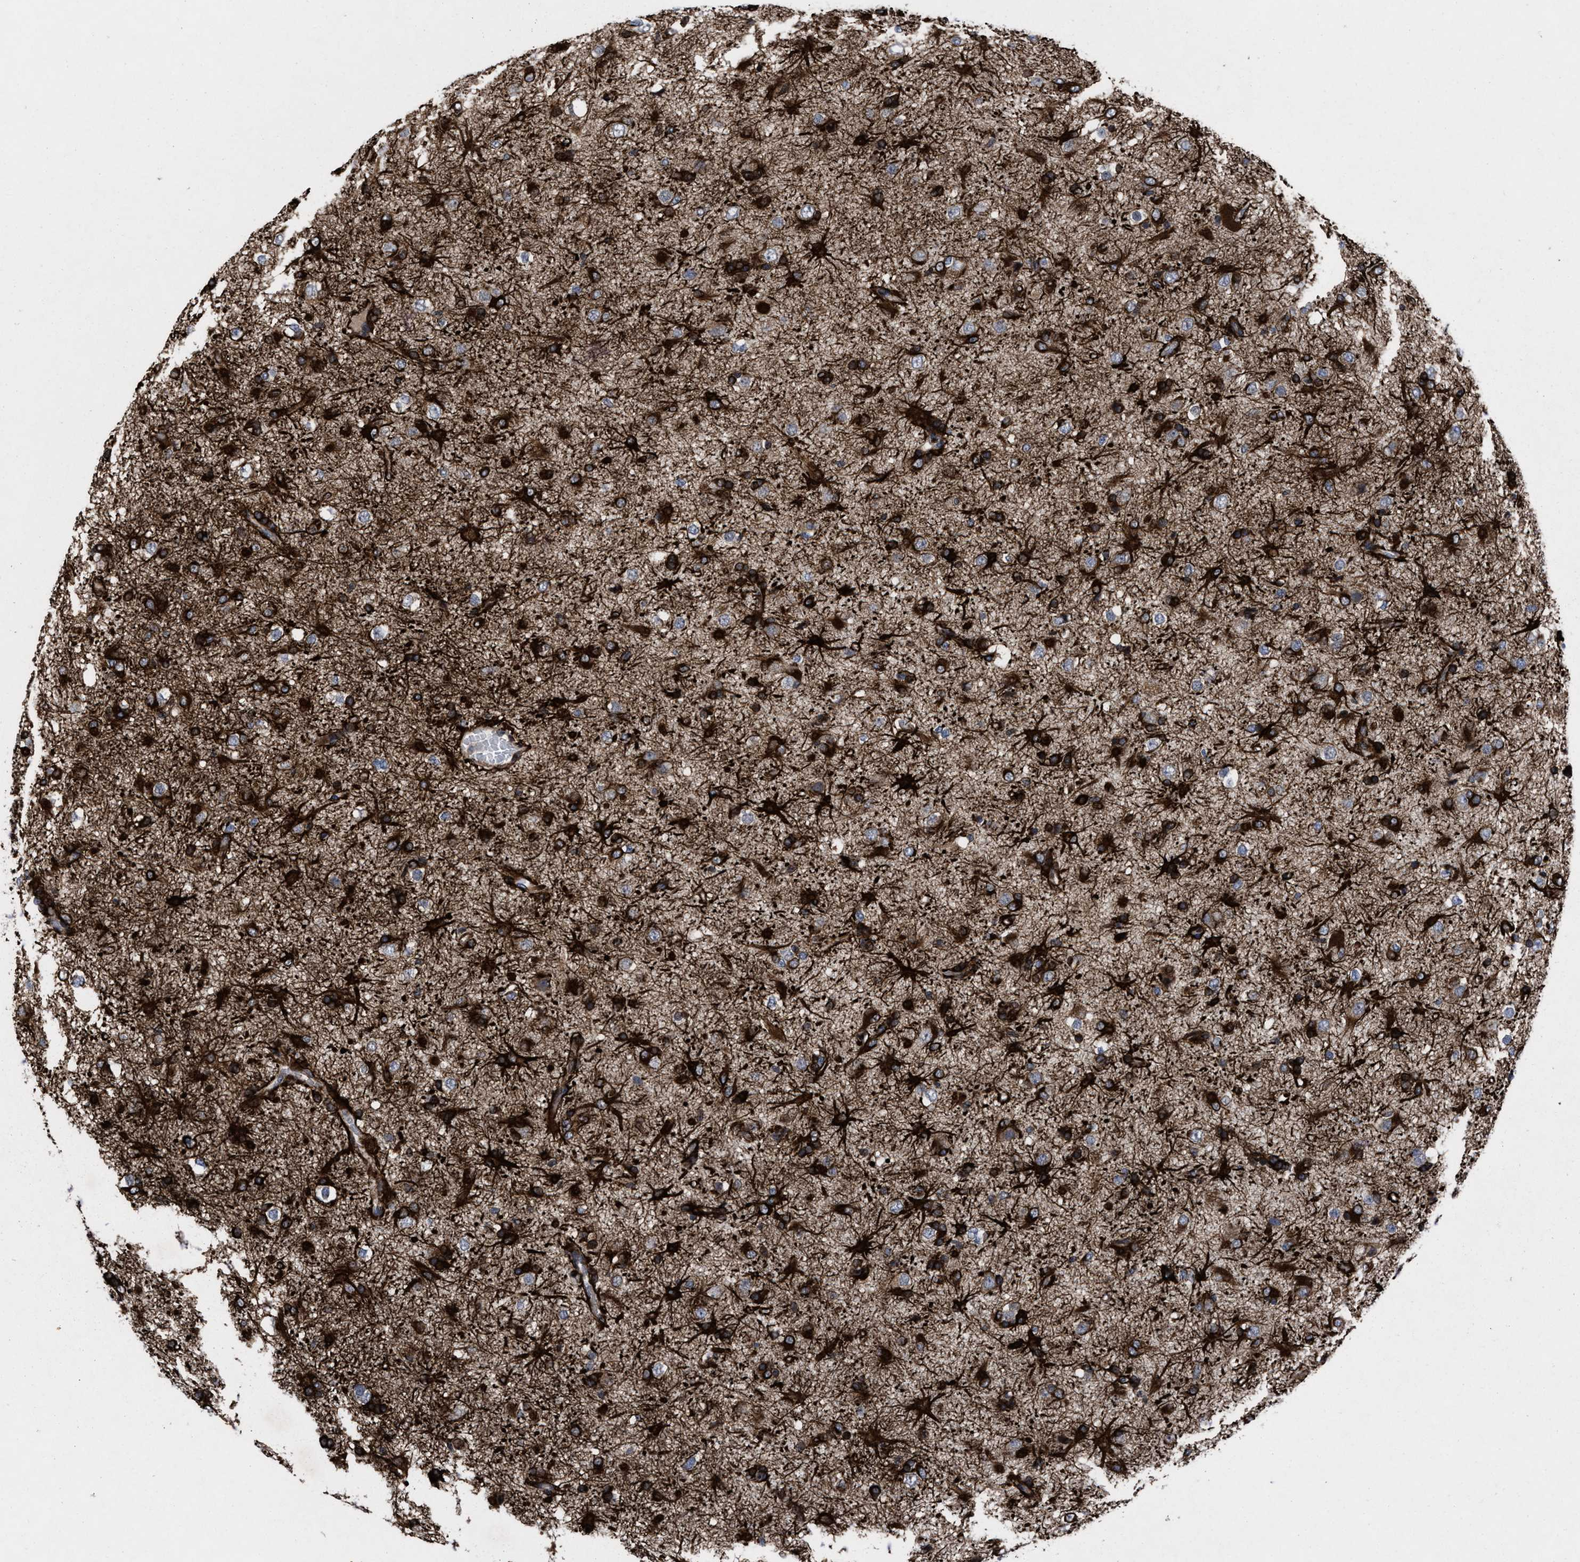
{"staining": {"intensity": "strong", "quantity": "25%-75%", "location": "cytoplasmic/membranous"}, "tissue": "glioma", "cell_type": "Tumor cells", "image_type": "cancer", "snomed": [{"axis": "morphology", "description": "Glioma, malignant, Low grade"}, {"axis": "topography", "description": "Brain"}], "caption": "An IHC photomicrograph of neoplastic tissue is shown. Protein staining in brown highlights strong cytoplasmic/membranous positivity in low-grade glioma (malignant) within tumor cells.", "gene": "MRPL50", "patient": {"sex": "male", "age": 65}}